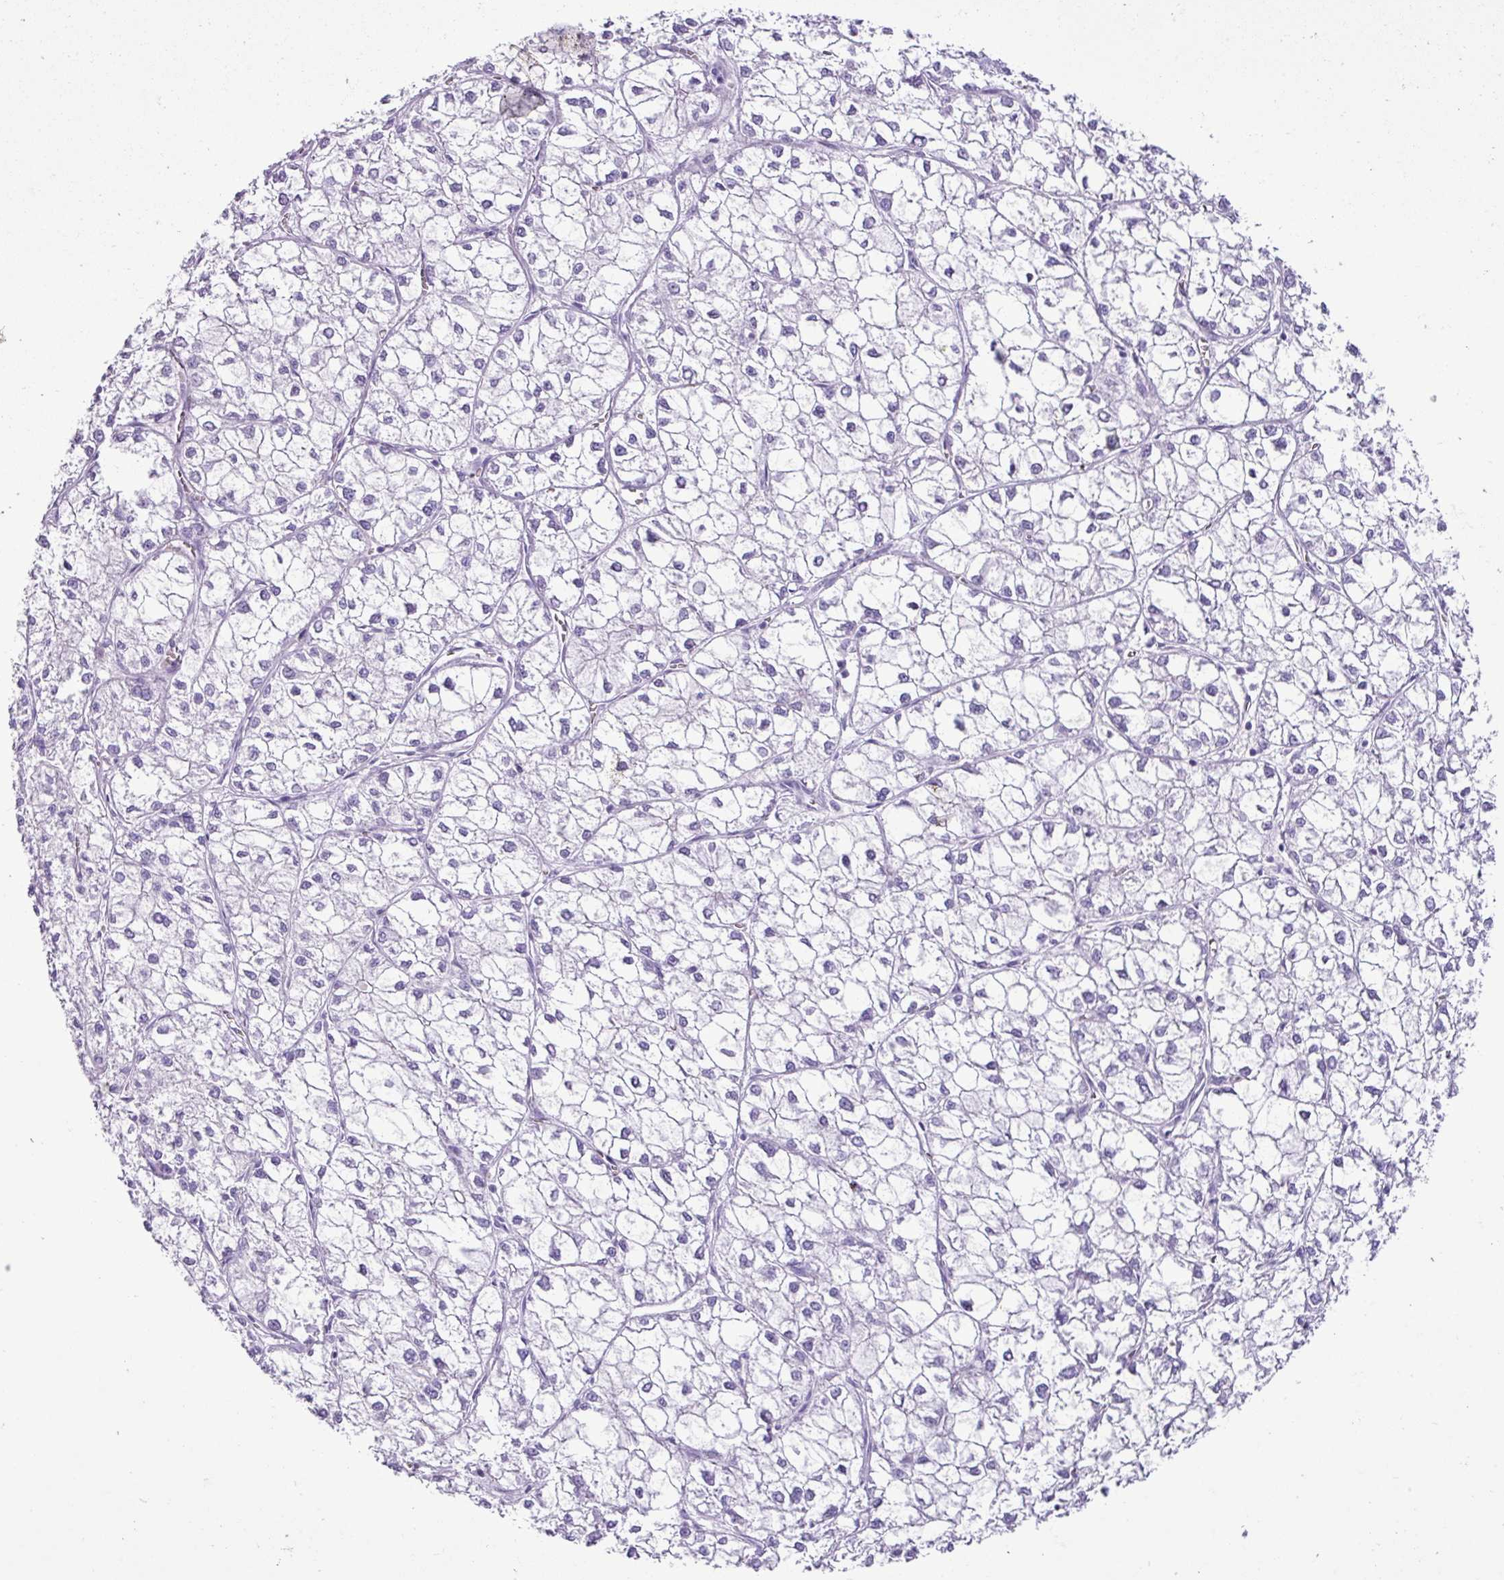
{"staining": {"intensity": "negative", "quantity": "none", "location": "none"}, "tissue": "liver cancer", "cell_type": "Tumor cells", "image_type": "cancer", "snomed": [{"axis": "morphology", "description": "Carcinoma, Hepatocellular, NOS"}, {"axis": "topography", "description": "Liver"}], "caption": "Immunohistochemical staining of liver hepatocellular carcinoma demonstrates no significant expression in tumor cells.", "gene": "ZSCAN5A", "patient": {"sex": "female", "age": 43}}